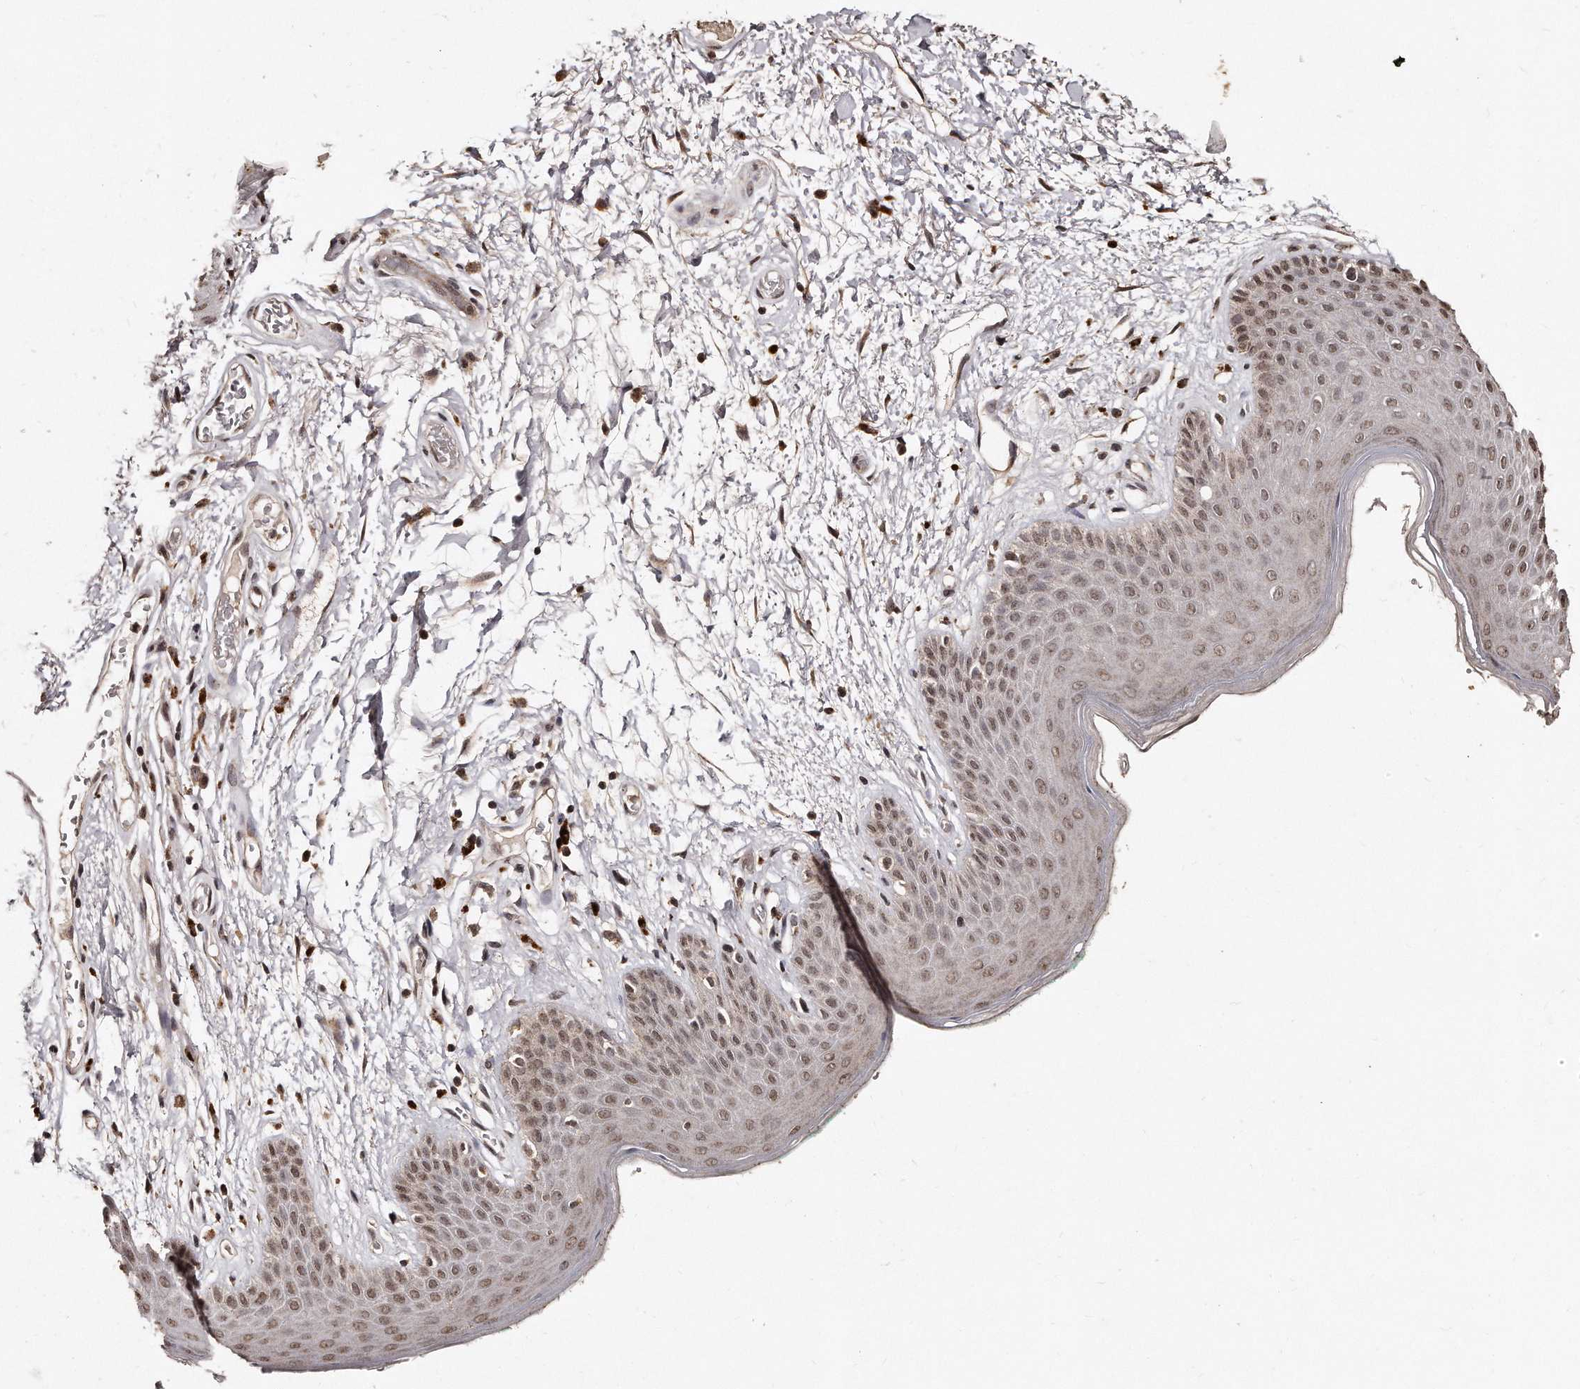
{"staining": {"intensity": "moderate", "quantity": "25%-75%", "location": "nuclear"}, "tissue": "skin", "cell_type": "Epidermal cells", "image_type": "normal", "snomed": [{"axis": "morphology", "description": "Normal tissue, NOS"}, {"axis": "topography", "description": "Anal"}], "caption": "Epidermal cells reveal medium levels of moderate nuclear staining in approximately 25%-75% of cells in unremarkable human skin.", "gene": "TSHR", "patient": {"sex": "male", "age": 74}}